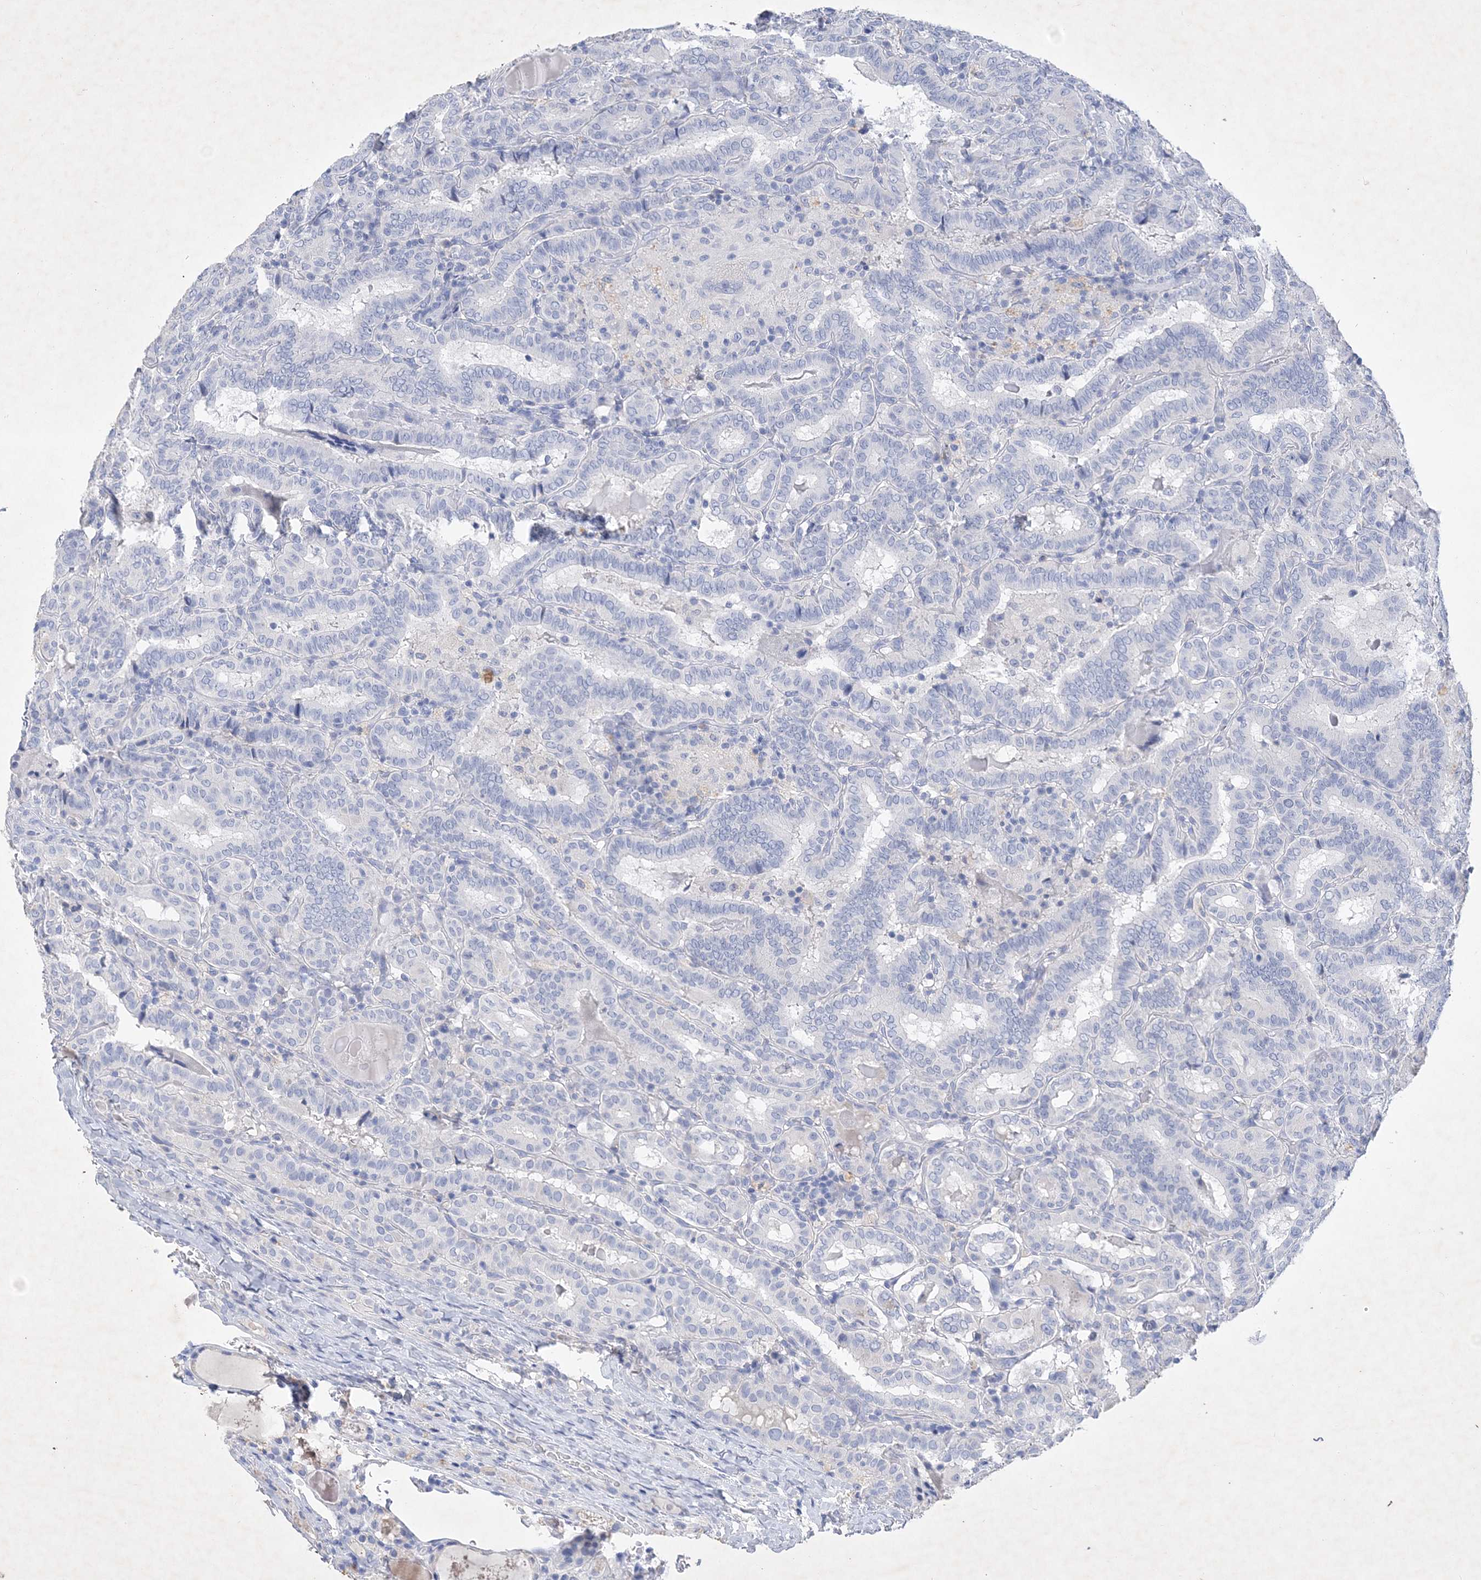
{"staining": {"intensity": "negative", "quantity": "none", "location": "none"}, "tissue": "thyroid cancer", "cell_type": "Tumor cells", "image_type": "cancer", "snomed": [{"axis": "morphology", "description": "Papillary adenocarcinoma, NOS"}, {"axis": "topography", "description": "Thyroid gland"}], "caption": "The IHC image has no significant positivity in tumor cells of thyroid papillary adenocarcinoma tissue.", "gene": "COPS8", "patient": {"sex": "female", "age": 72}}